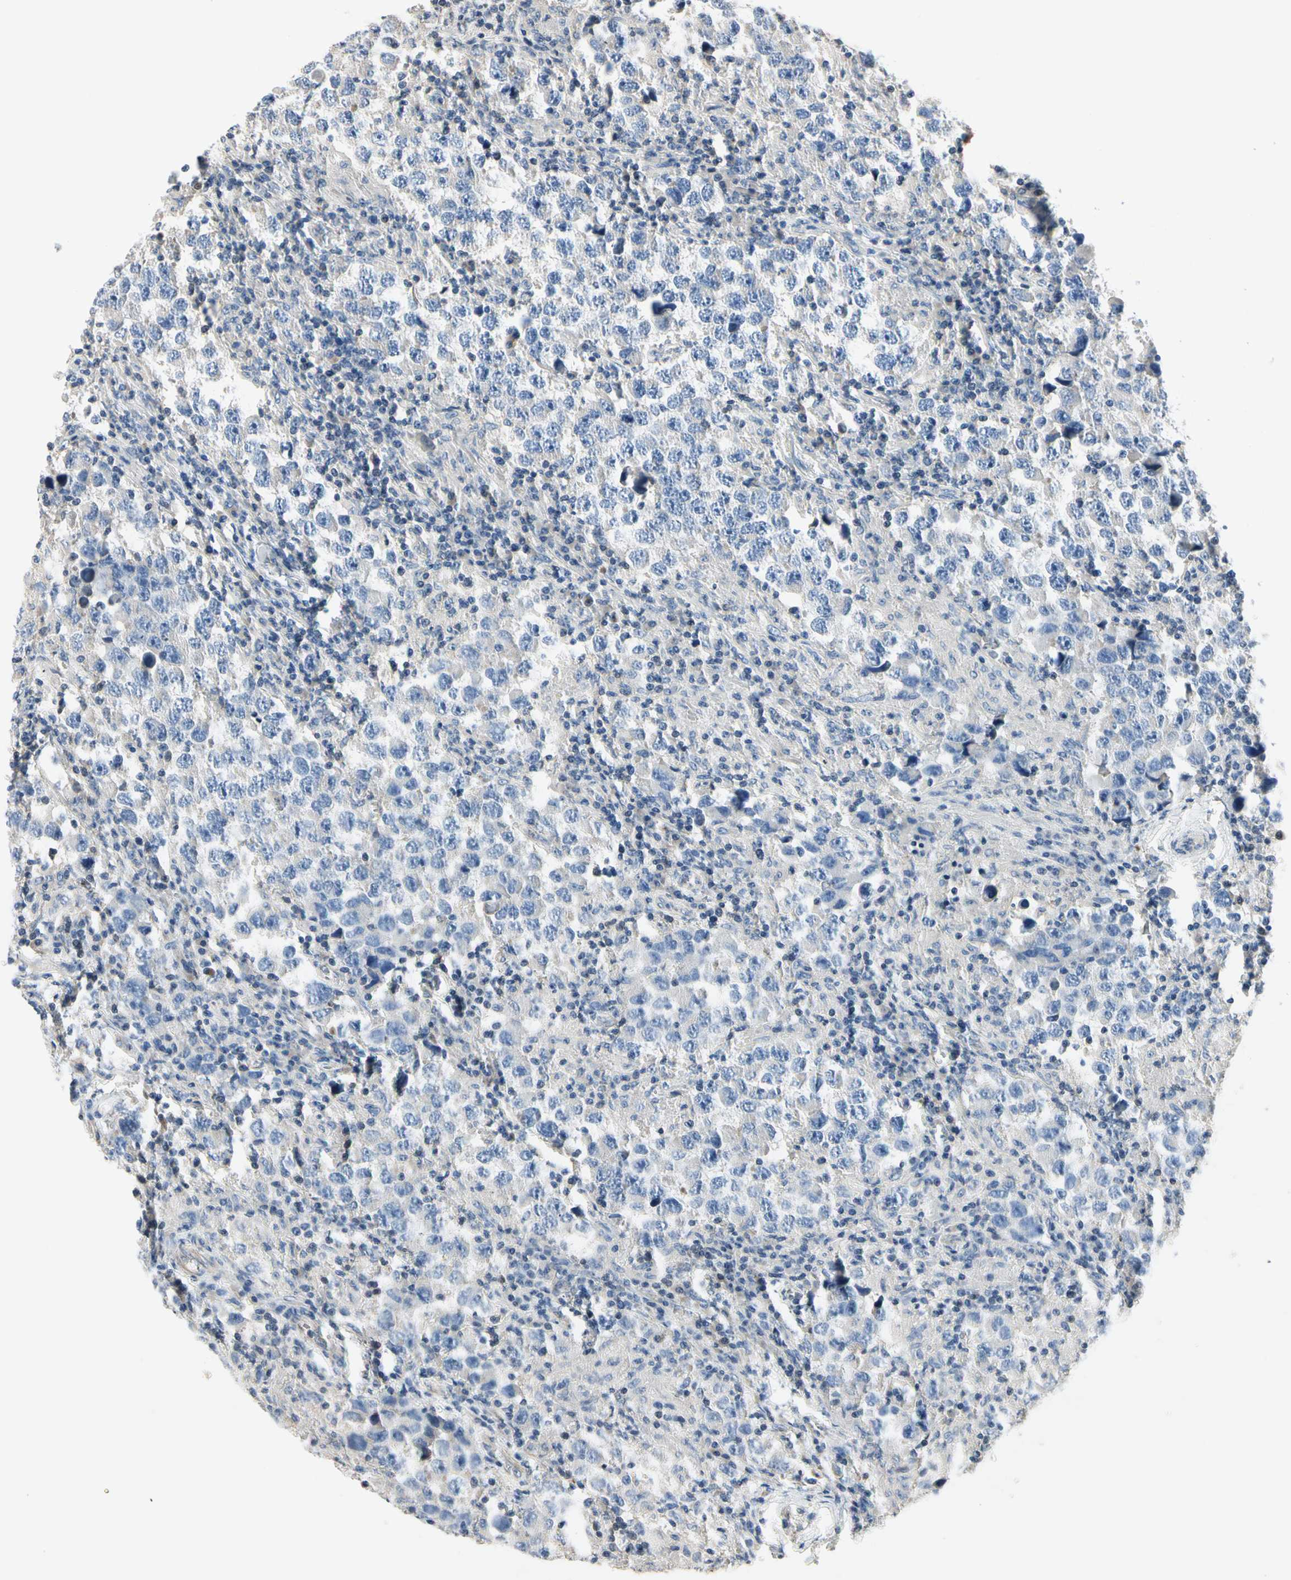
{"staining": {"intensity": "weak", "quantity": "<25%", "location": "cytoplasmic/membranous"}, "tissue": "testis cancer", "cell_type": "Tumor cells", "image_type": "cancer", "snomed": [{"axis": "morphology", "description": "Carcinoma, Embryonal, NOS"}, {"axis": "topography", "description": "Testis"}], "caption": "Human embryonal carcinoma (testis) stained for a protein using immunohistochemistry displays no positivity in tumor cells.", "gene": "GPR153", "patient": {"sex": "male", "age": 21}}